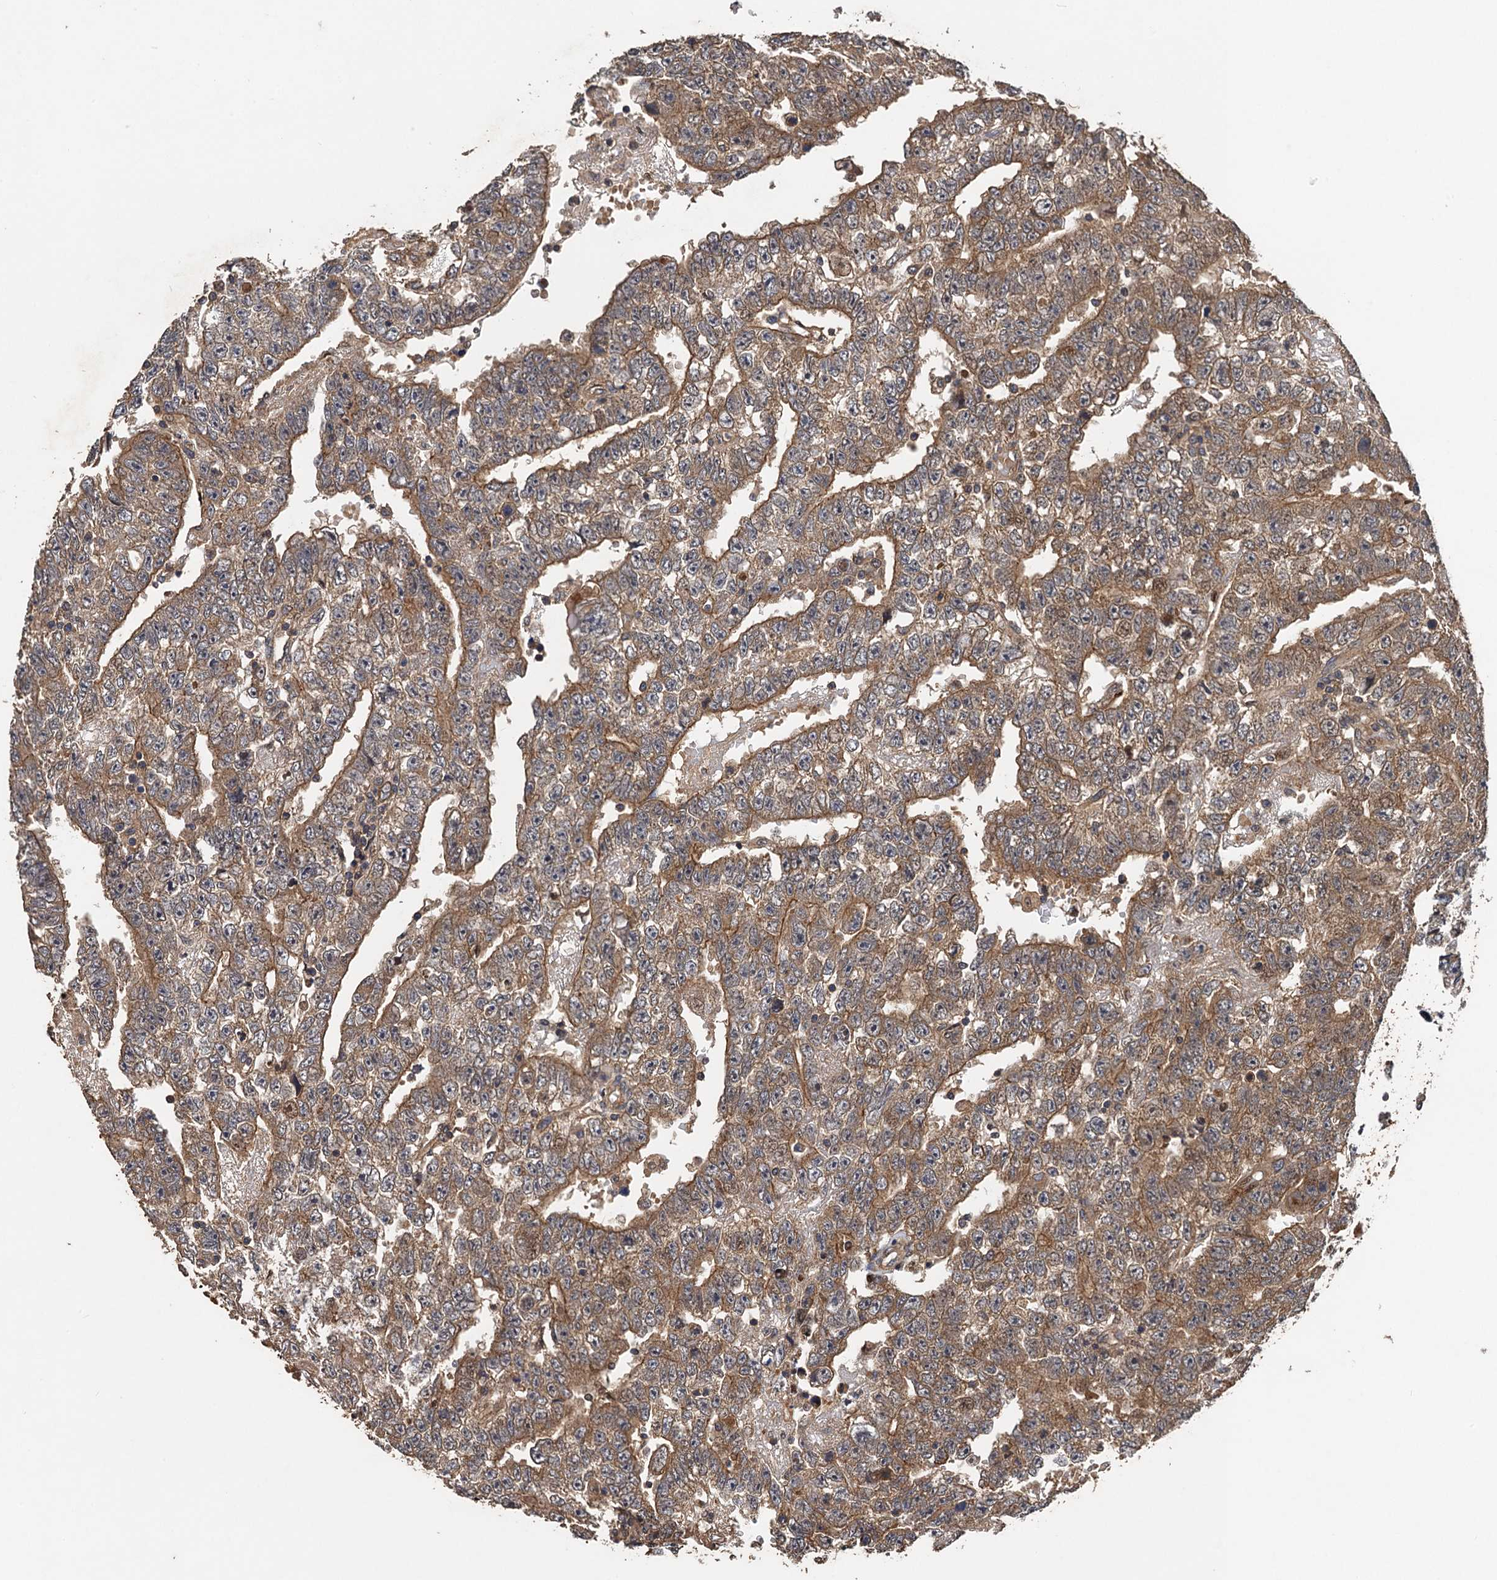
{"staining": {"intensity": "moderate", "quantity": ">75%", "location": "cytoplasmic/membranous"}, "tissue": "testis cancer", "cell_type": "Tumor cells", "image_type": "cancer", "snomed": [{"axis": "morphology", "description": "Carcinoma, Embryonal, NOS"}, {"axis": "topography", "description": "Testis"}], "caption": "Tumor cells demonstrate medium levels of moderate cytoplasmic/membranous expression in about >75% of cells in human embryonal carcinoma (testis).", "gene": "TMEM39B", "patient": {"sex": "male", "age": 25}}